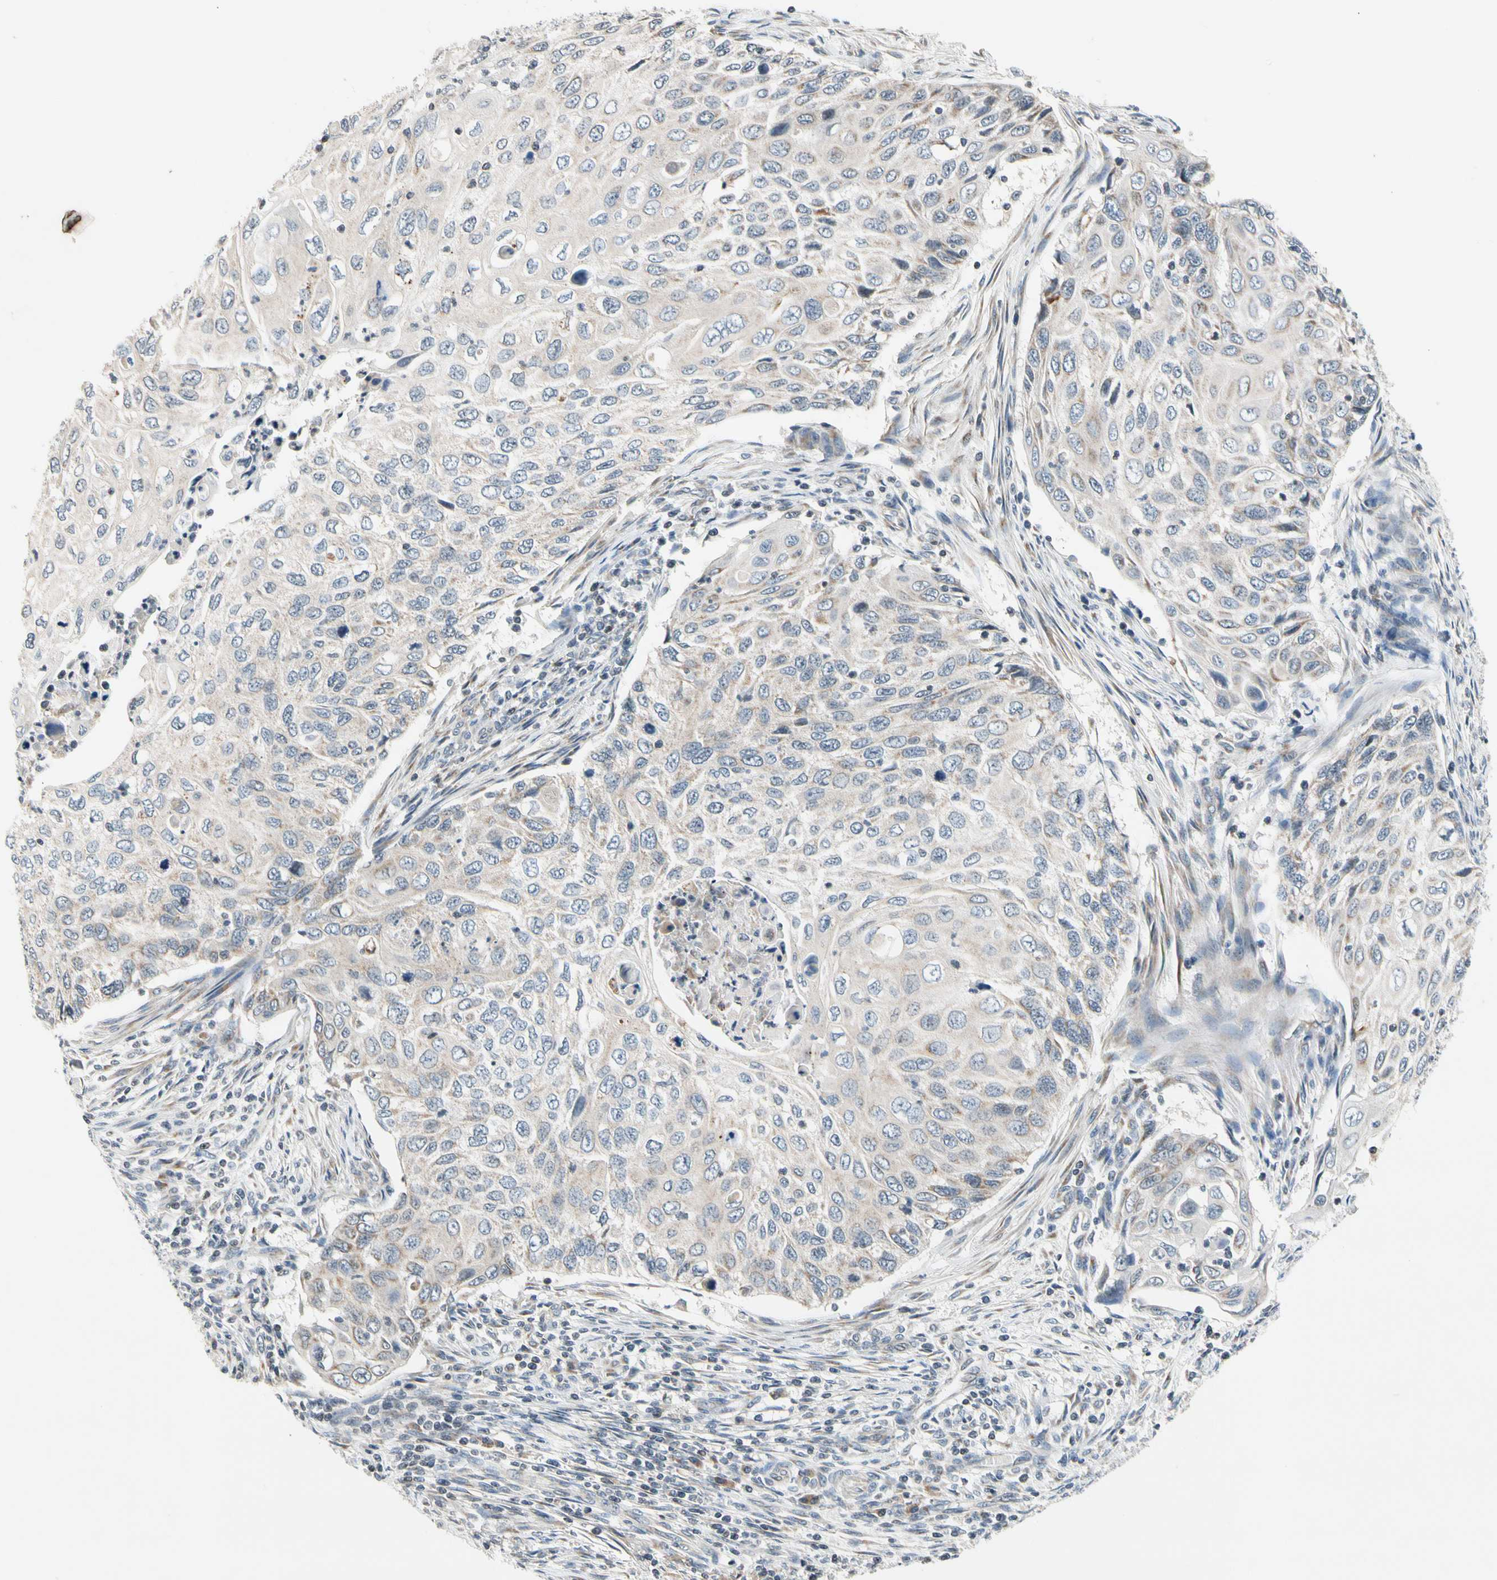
{"staining": {"intensity": "negative", "quantity": "none", "location": "none"}, "tissue": "cervical cancer", "cell_type": "Tumor cells", "image_type": "cancer", "snomed": [{"axis": "morphology", "description": "Squamous cell carcinoma, NOS"}, {"axis": "topography", "description": "Cervix"}], "caption": "Tumor cells show no significant protein positivity in squamous cell carcinoma (cervical). (Brightfield microscopy of DAB (3,3'-diaminobenzidine) immunohistochemistry (IHC) at high magnification).", "gene": "SOX30", "patient": {"sex": "female", "age": 70}}